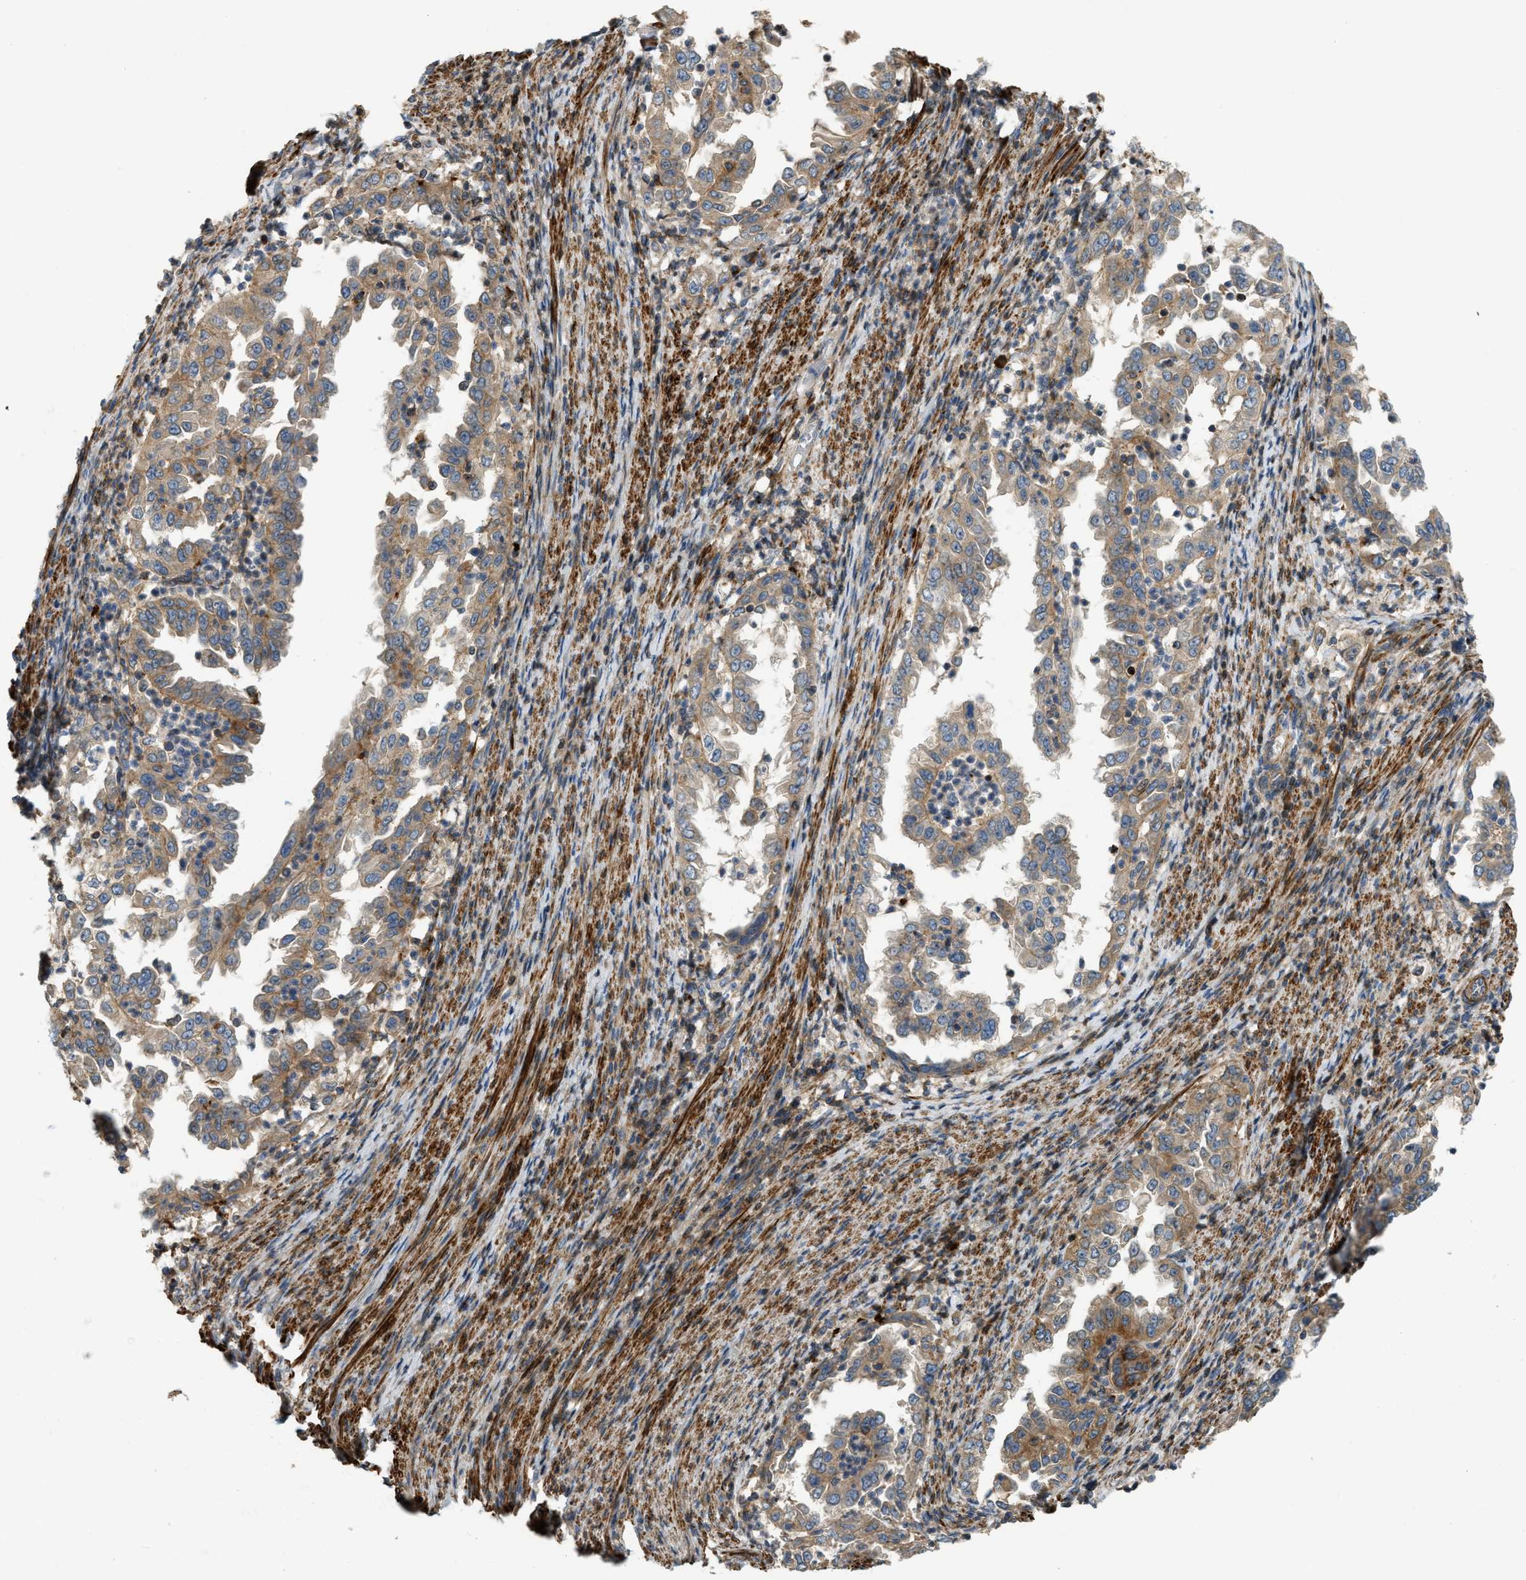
{"staining": {"intensity": "moderate", "quantity": ">75%", "location": "cytoplasmic/membranous"}, "tissue": "endometrial cancer", "cell_type": "Tumor cells", "image_type": "cancer", "snomed": [{"axis": "morphology", "description": "Adenocarcinoma, NOS"}, {"axis": "topography", "description": "Endometrium"}], "caption": "Immunohistochemistry micrograph of neoplastic tissue: endometrial cancer (adenocarcinoma) stained using IHC displays medium levels of moderate protein expression localized specifically in the cytoplasmic/membranous of tumor cells, appearing as a cytoplasmic/membranous brown color.", "gene": "BTN3A2", "patient": {"sex": "female", "age": 85}}